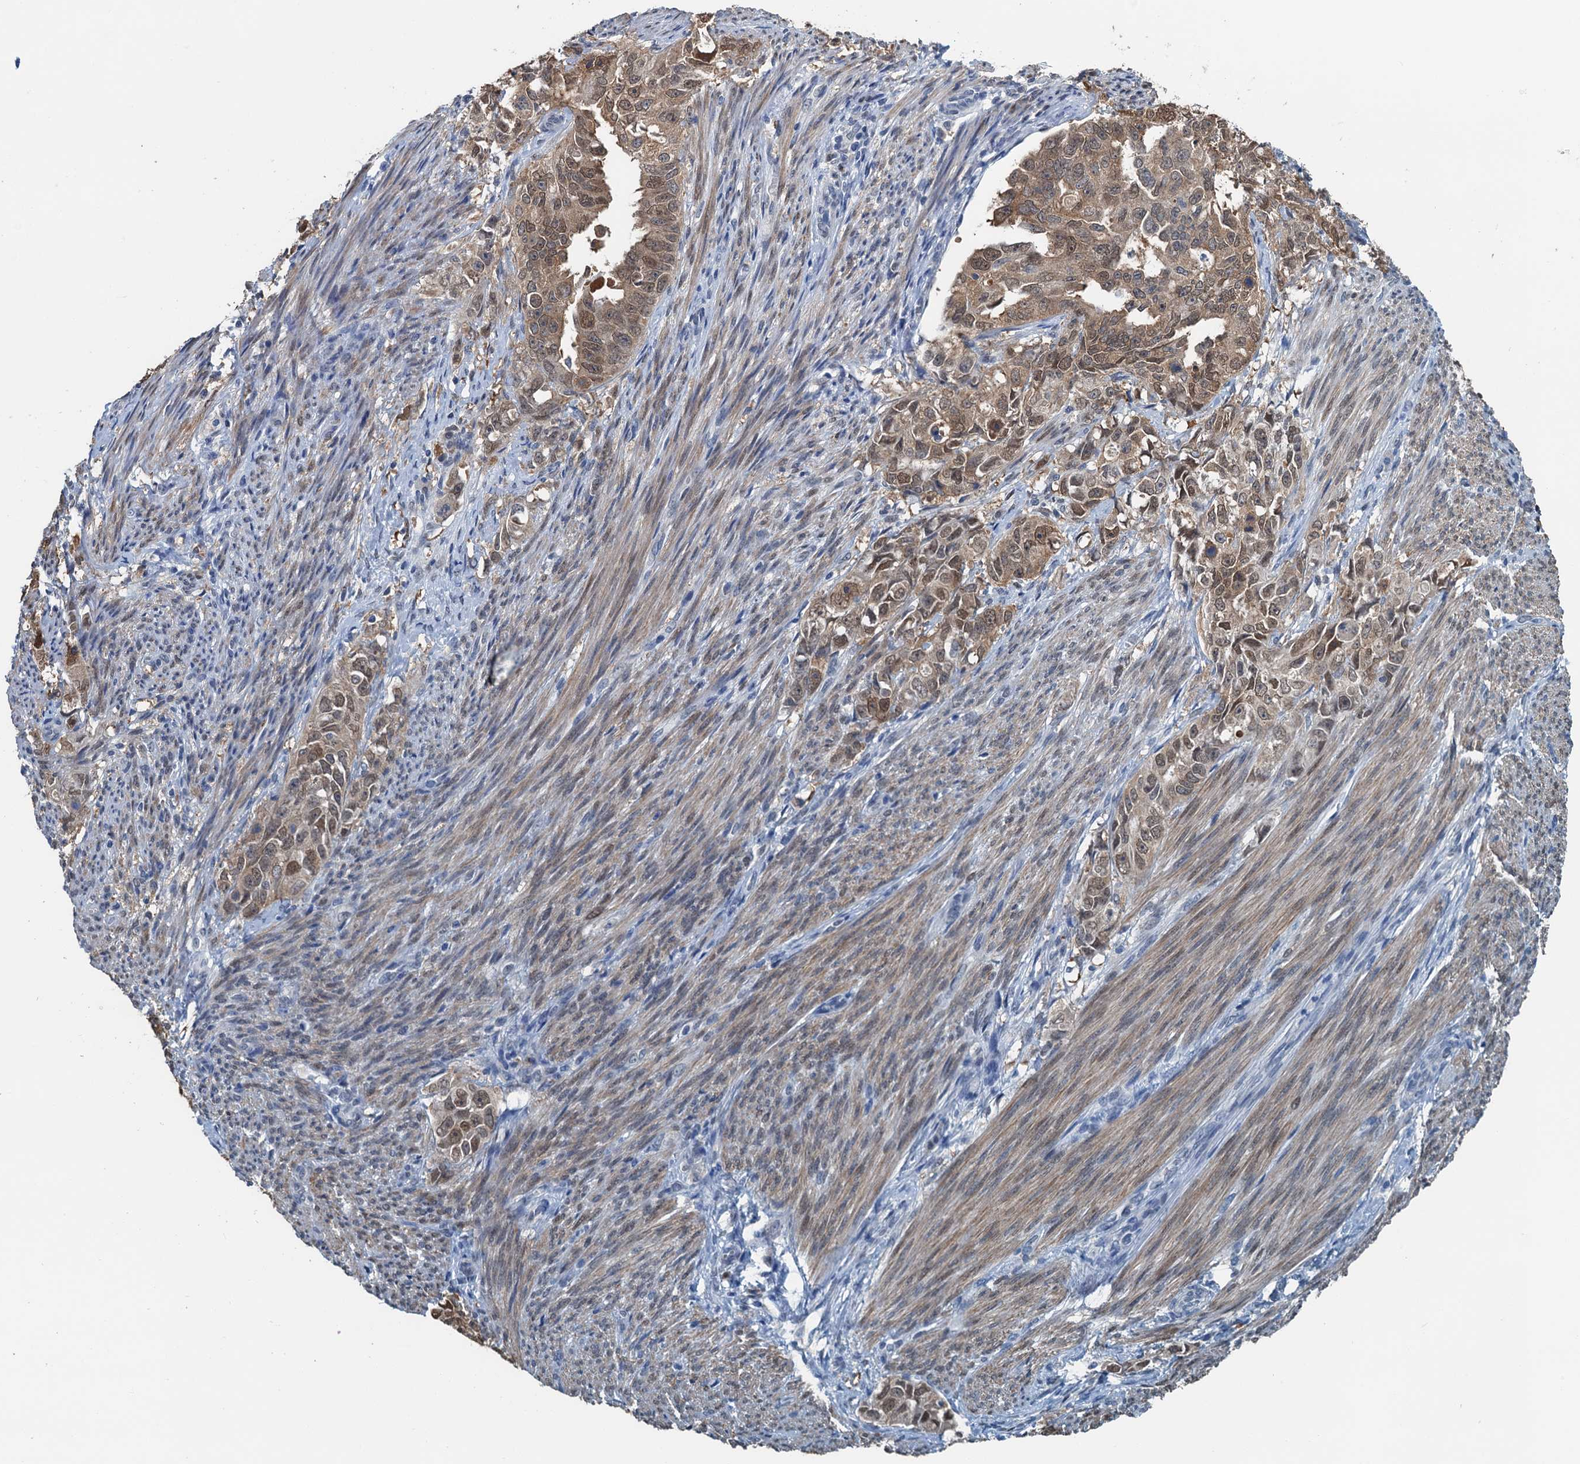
{"staining": {"intensity": "weak", "quantity": ">75%", "location": "cytoplasmic/membranous,nuclear"}, "tissue": "endometrial cancer", "cell_type": "Tumor cells", "image_type": "cancer", "snomed": [{"axis": "morphology", "description": "Adenocarcinoma, NOS"}, {"axis": "topography", "description": "Endometrium"}], "caption": "Protein expression analysis of endometrial cancer shows weak cytoplasmic/membranous and nuclear expression in approximately >75% of tumor cells. (DAB = brown stain, brightfield microscopy at high magnification).", "gene": "AHCY", "patient": {"sex": "female", "age": 65}}